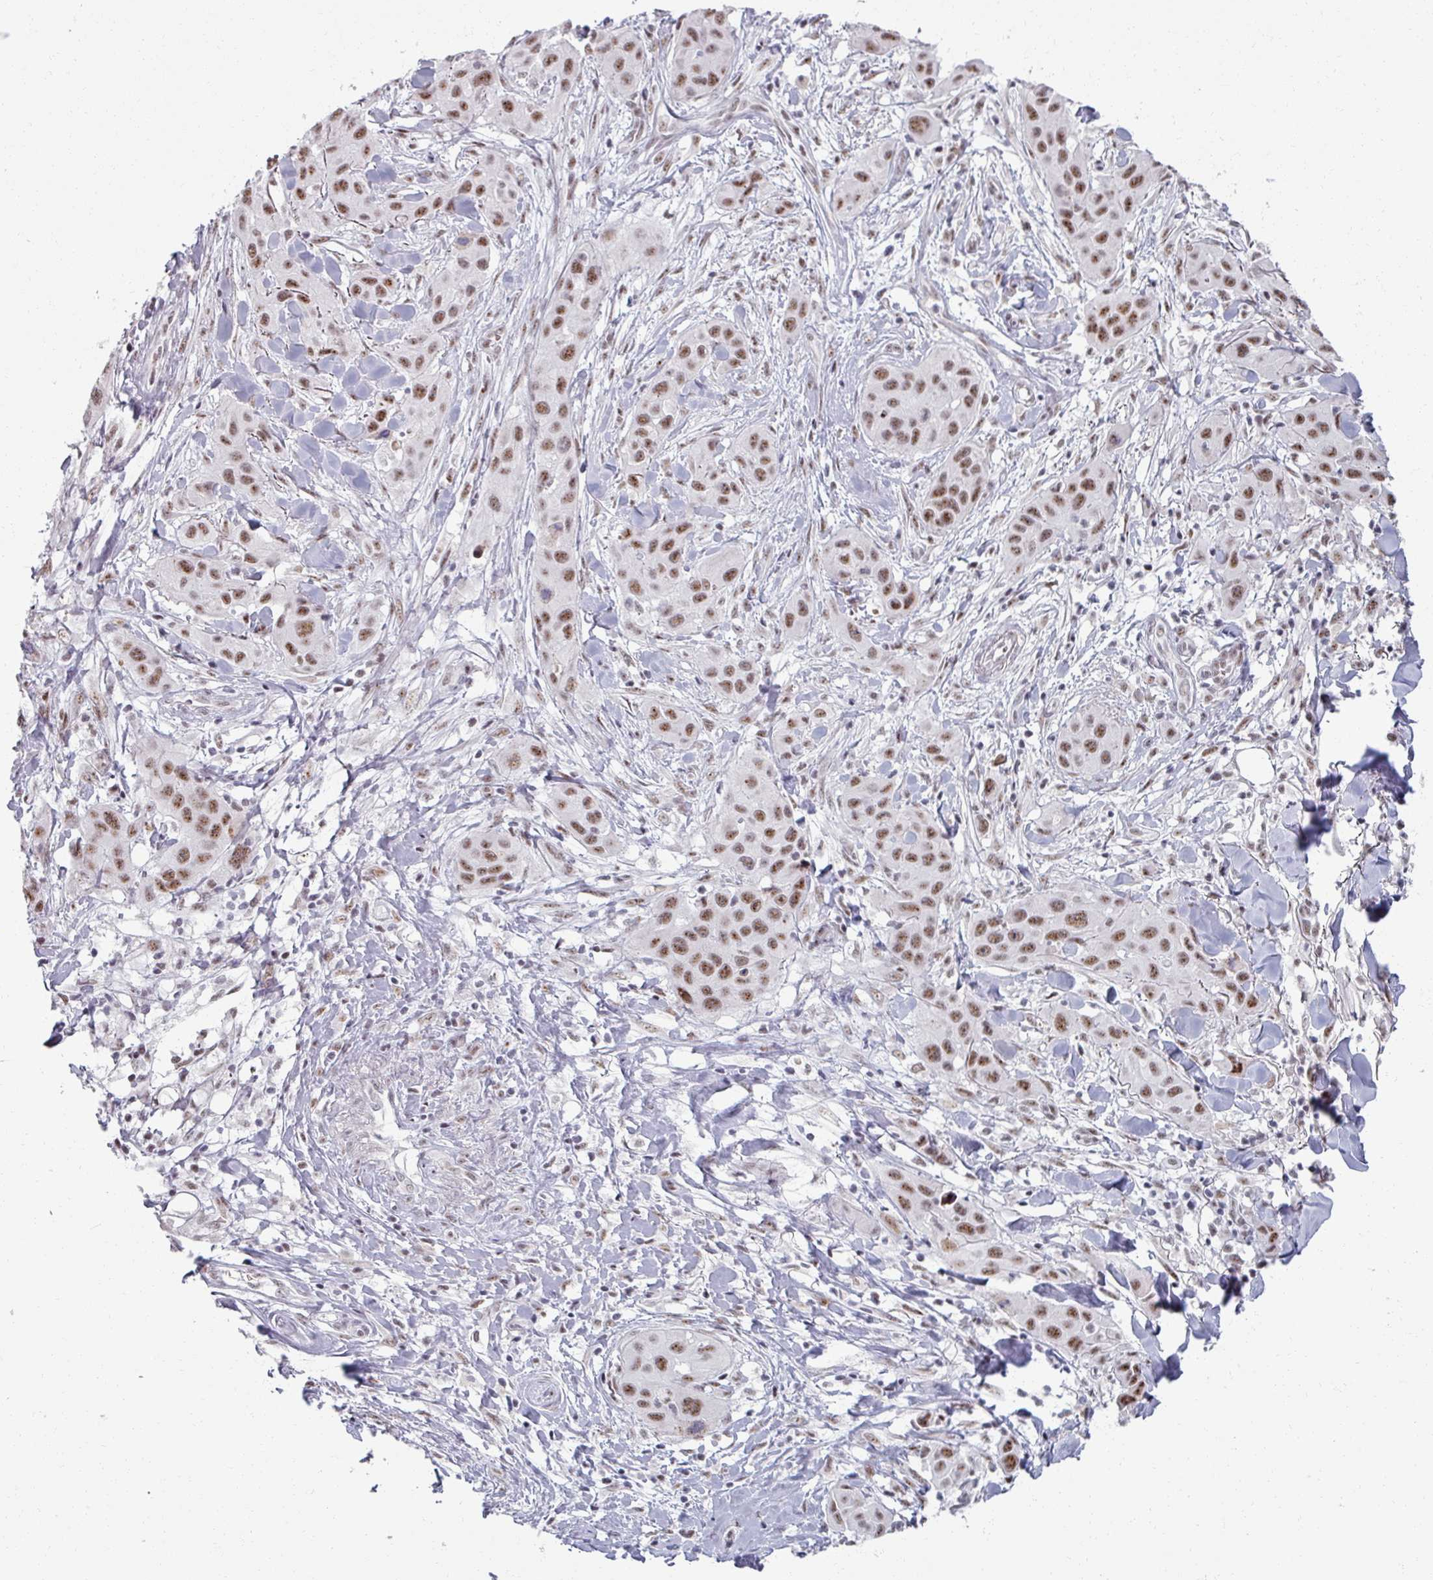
{"staining": {"intensity": "moderate", "quantity": ">75%", "location": "nuclear"}, "tissue": "skin cancer", "cell_type": "Tumor cells", "image_type": "cancer", "snomed": [{"axis": "morphology", "description": "Squamous cell carcinoma, NOS"}, {"axis": "topography", "description": "Skin"}], "caption": "DAB (3,3'-diaminobenzidine) immunohistochemical staining of skin cancer (squamous cell carcinoma) shows moderate nuclear protein staining in approximately >75% of tumor cells. The staining is performed using DAB brown chromogen to label protein expression. The nuclei are counter-stained blue using hematoxylin.", "gene": "NCOR1", "patient": {"sex": "male", "age": 63}}